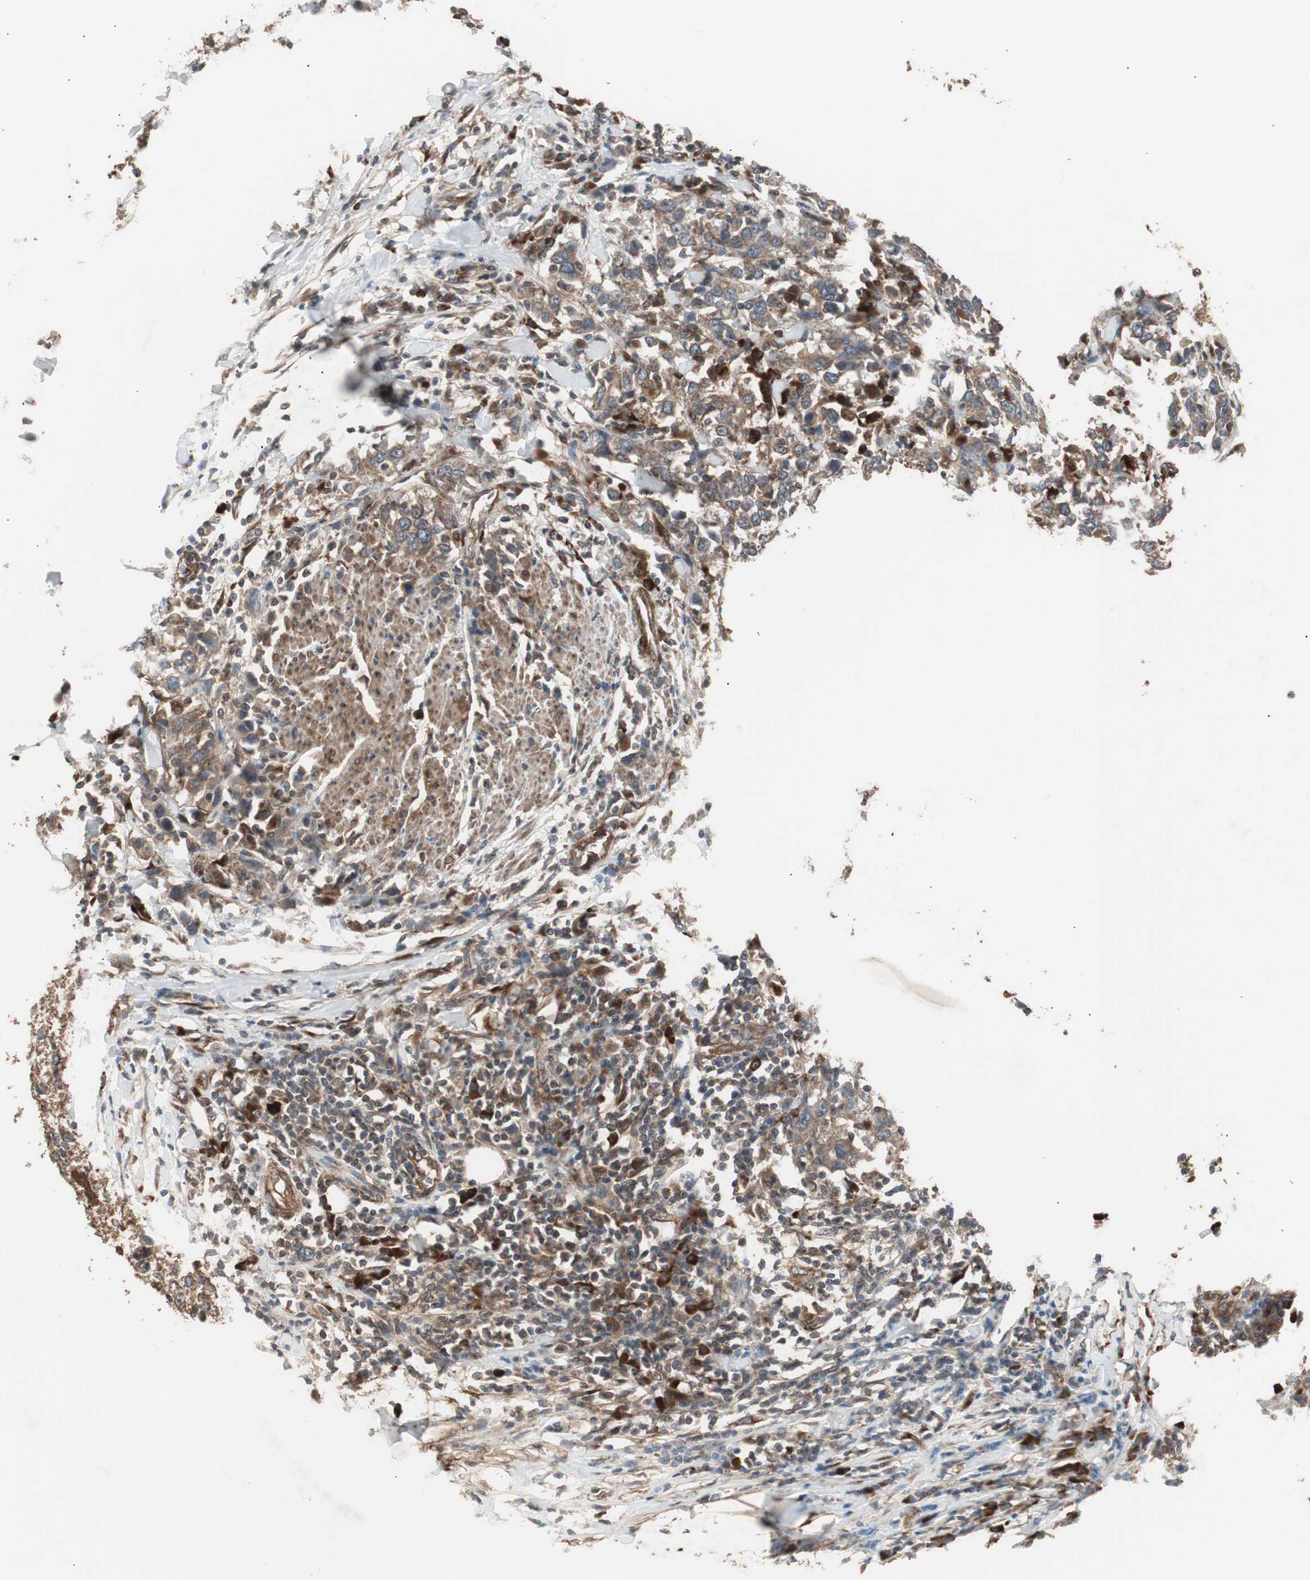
{"staining": {"intensity": "moderate", "quantity": ">75%", "location": "cytoplasmic/membranous"}, "tissue": "urothelial cancer", "cell_type": "Tumor cells", "image_type": "cancer", "snomed": [{"axis": "morphology", "description": "Urothelial carcinoma, High grade"}, {"axis": "topography", "description": "Urinary bladder"}], "caption": "Protein positivity by immunohistochemistry (IHC) displays moderate cytoplasmic/membranous staining in about >75% of tumor cells in urothelial carcinoma (high-grade).", "gene": "LZTS1", "patient": {"sex": "male", "age": 61}}